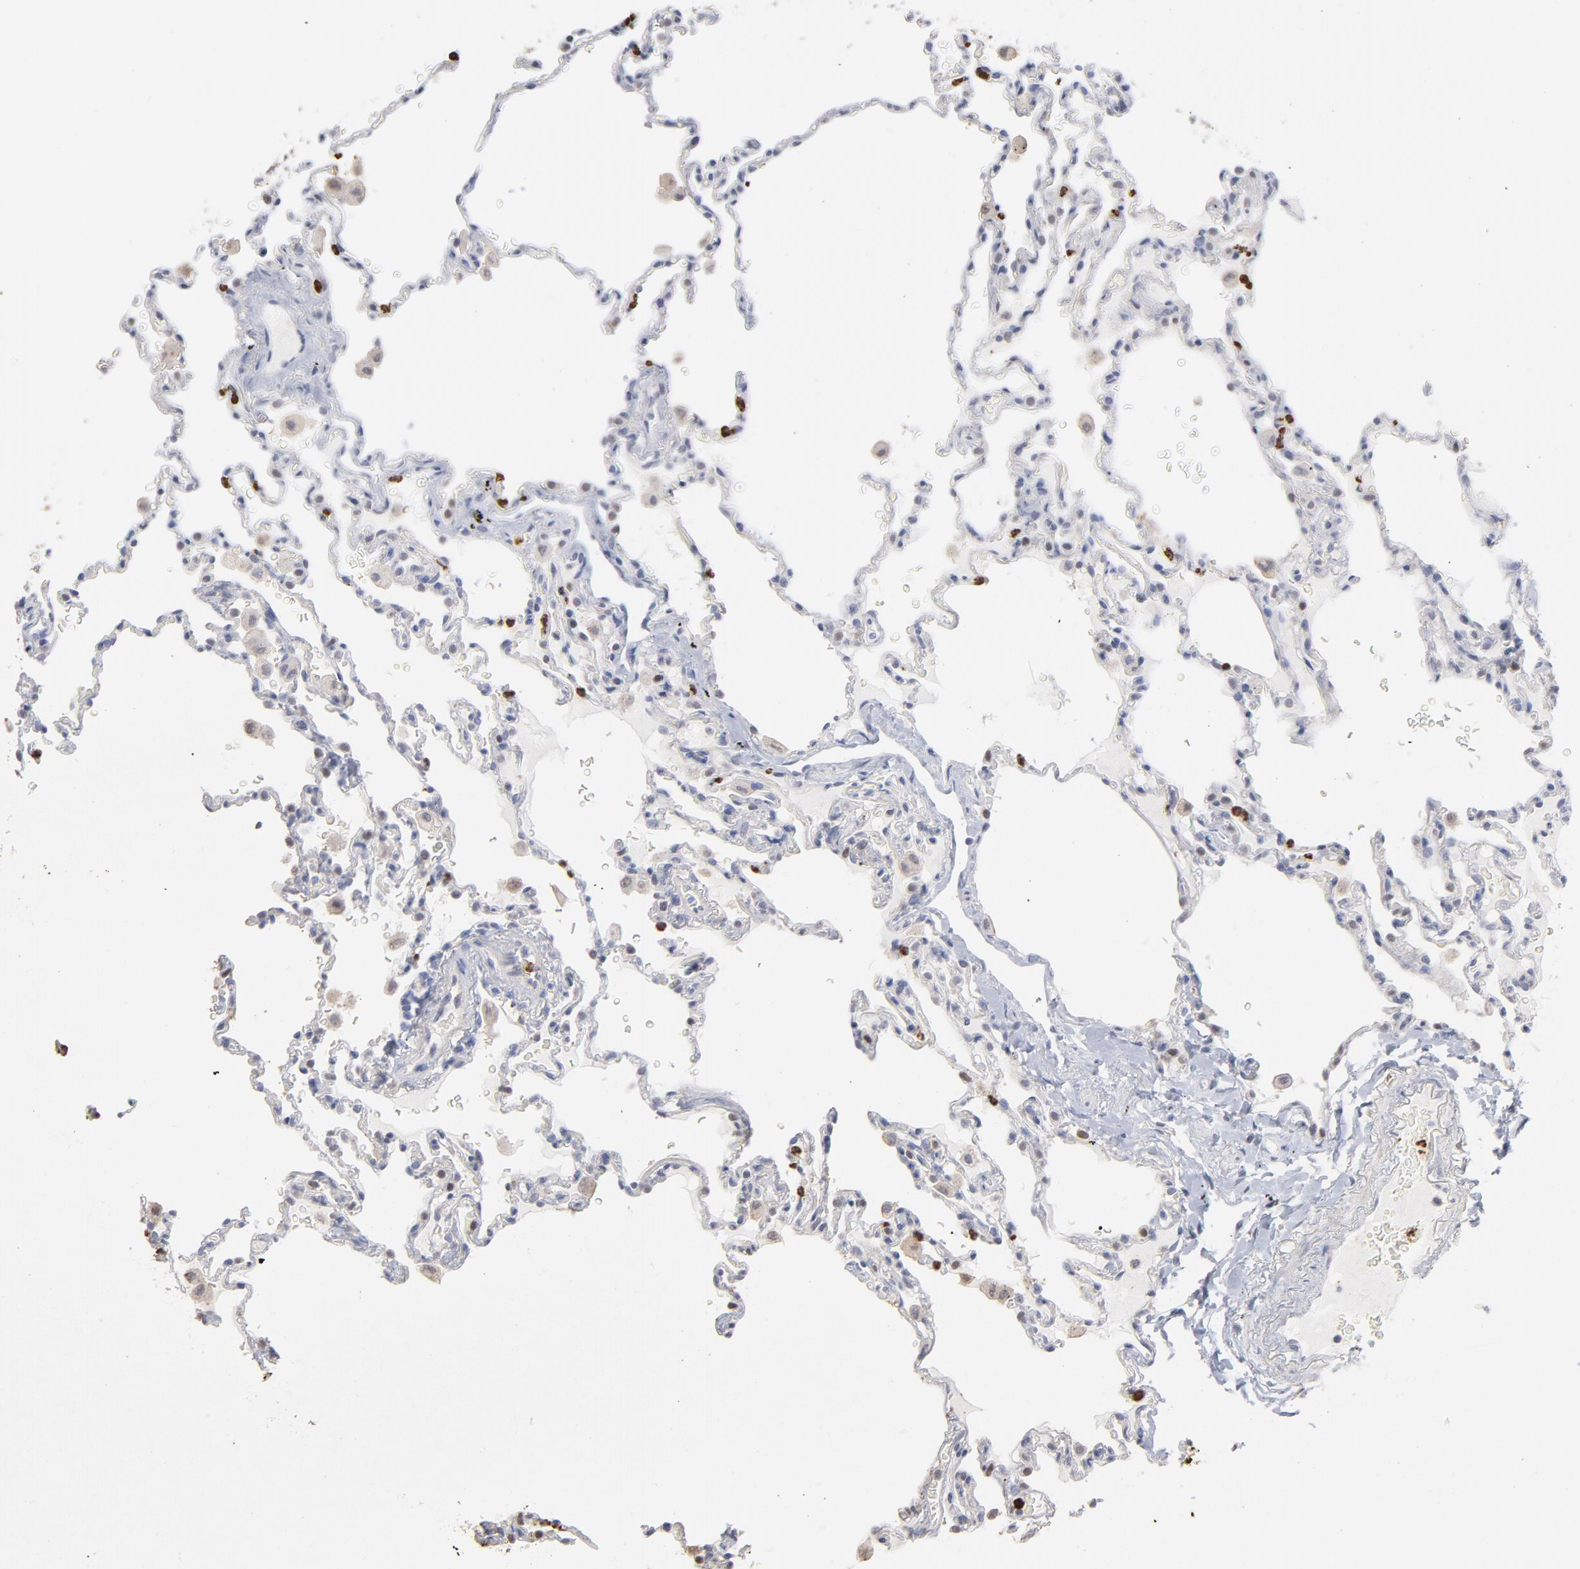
{"staining": {"intensity": "weak", "quantity": "25%-75%", "location": "nuclear"}, "tissue": "lung", "cell_type": "Alveolar cells", "image_type": "normal", "snomed": [{"axis": "morphology", "description": "Normal tissue, NOS"}, {"axis": "topography", "description": "Lung"}], "caption": "Protein expression analysis of benign lung exhibits weak nuclear positivity in about 25%-75% of alveolar cells.", "gene": "PNMA1", "patient": {"sex": "male", "age": 59}}